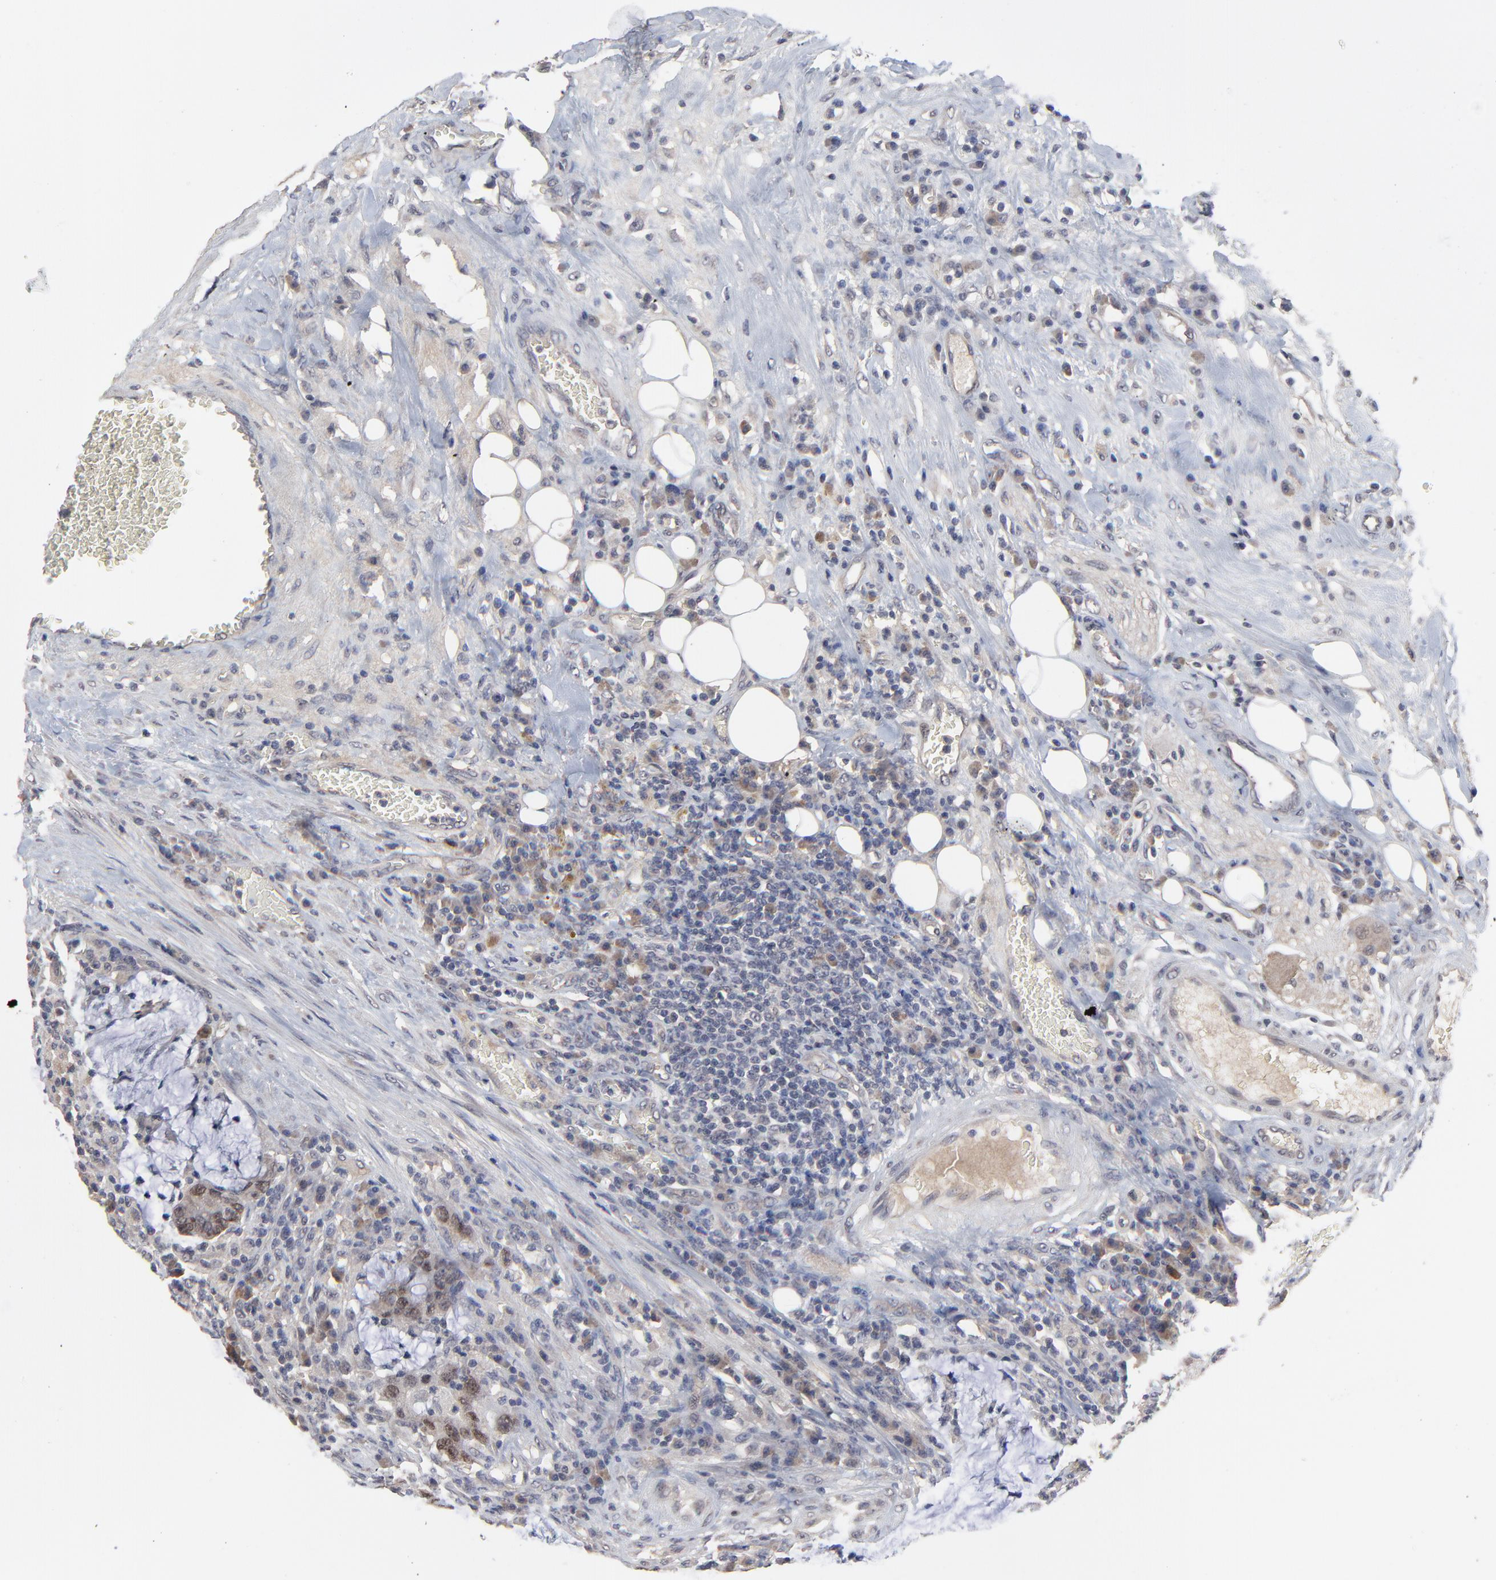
{"staining": {"intensity": "moderate", "quantity": ">75%", "location": "cytoplasmic/membranous,nuclear"}, "tissue": "colorectal cancer", "cell_type": "Tumor cells", "image_type": "cancer", "snomed": [{"axis": "morphology", "description": "Adenocarcinoma, NOS"}, {"axis": "topography", "description": "Colon"}], "caption": "Colorectal adenocarcinoma tissue reveals moderate cytoplasmic/membranous and nuclear positivity in about >75% of tumor cells, visualized by immunohistochemistry. (Brightfield microscopy of DAB IHC at high magnification).", "gene": "FAM199X", "patient": {"sex": "male", "age": 54}}